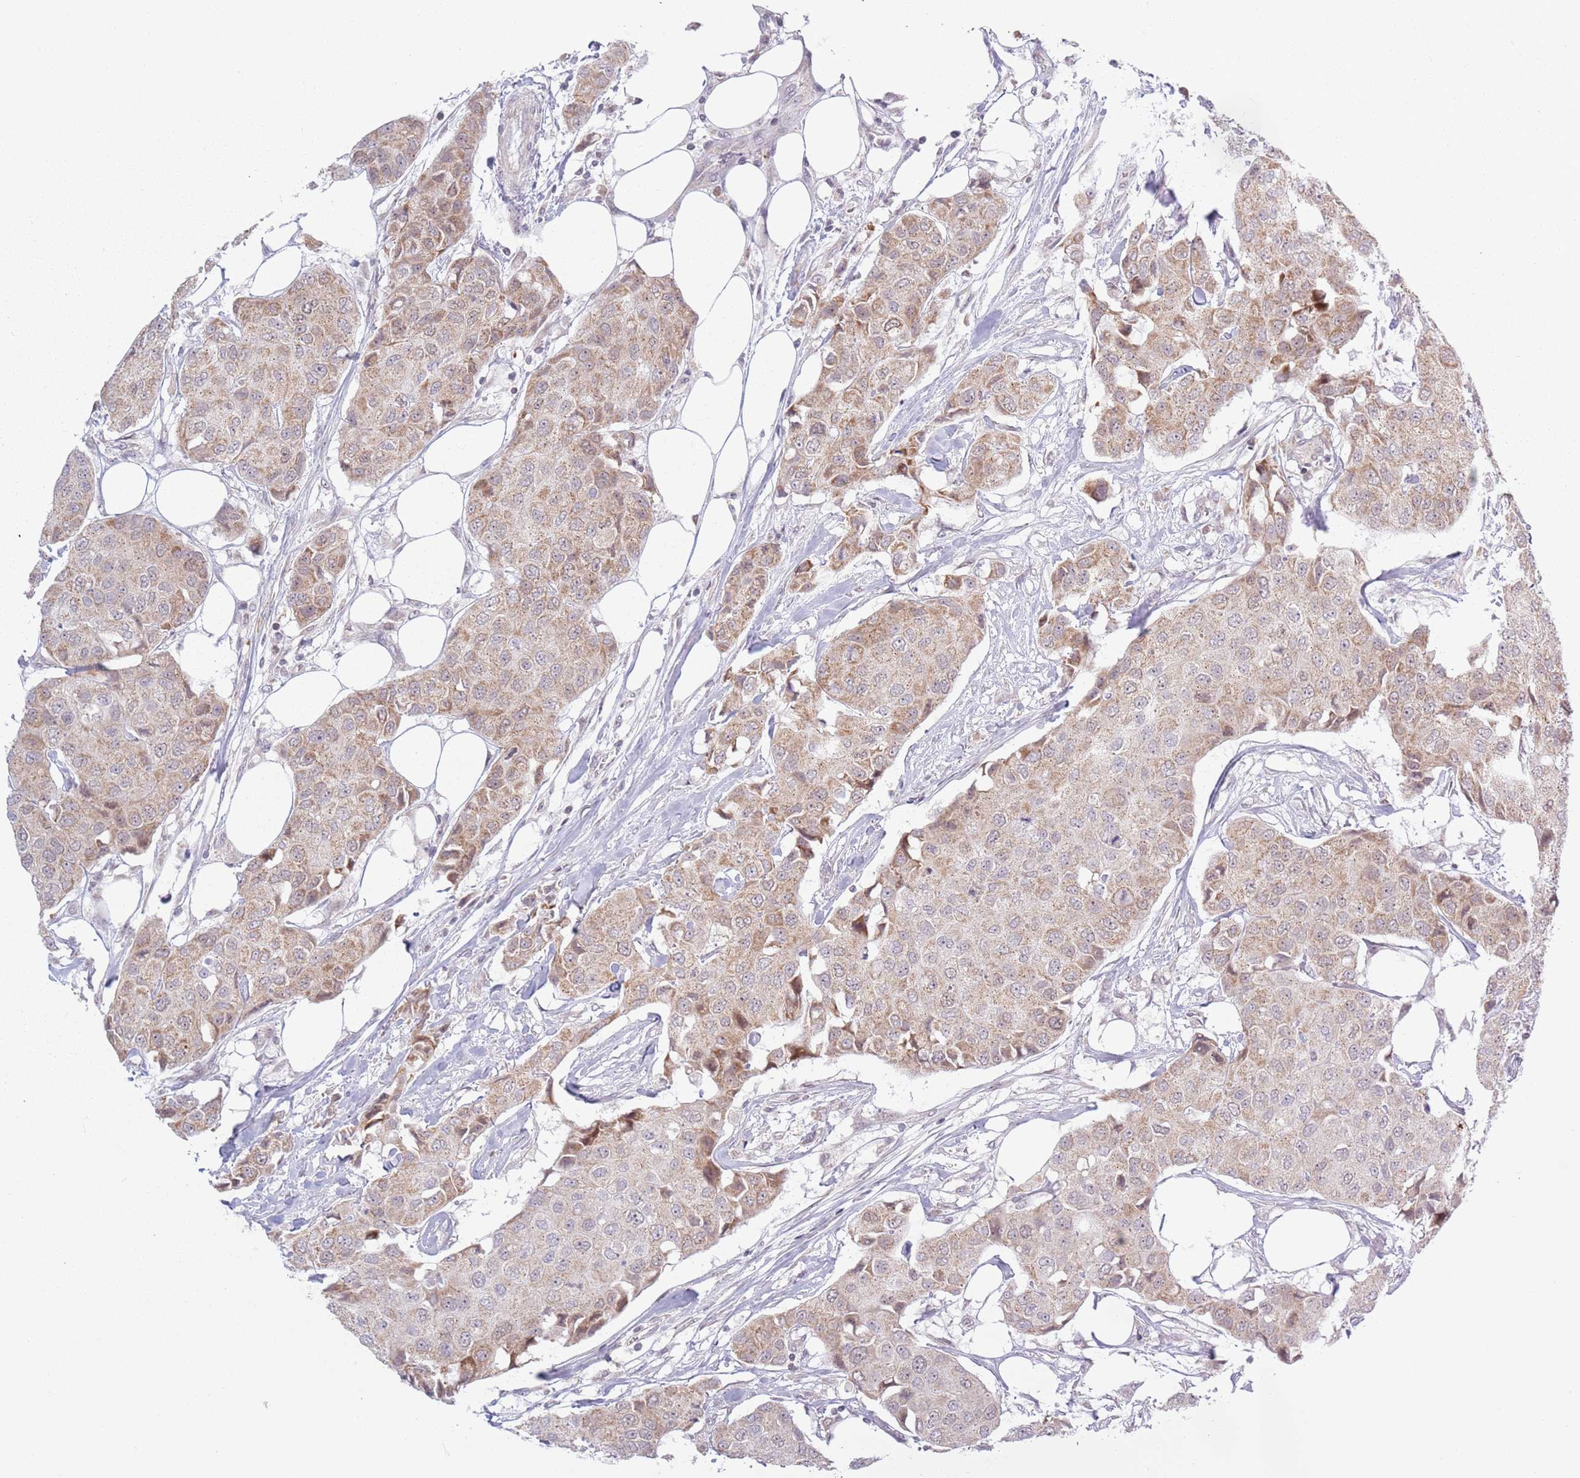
{"staining": {"intensity": "weak", "quantity": ">75%", "location": "cytoplasmic/membranous"}, "tissue": "breast cancer", "cell_type": "Tumor cells", "image_type": "cancer", "snomed": [{"axis": "morphology", "description": "Duct carcinoma"}, {"axis": "topography", "description": "Breast"}], "caption": "The histopathology image reveals staining of breast invasive ductal carcinoma, revealing weak cytoplasmic/membranous protein expression (brown color) within tumor cells.", "gene": "MRPL34", "patient": {"sex": "female", "age": 80}}